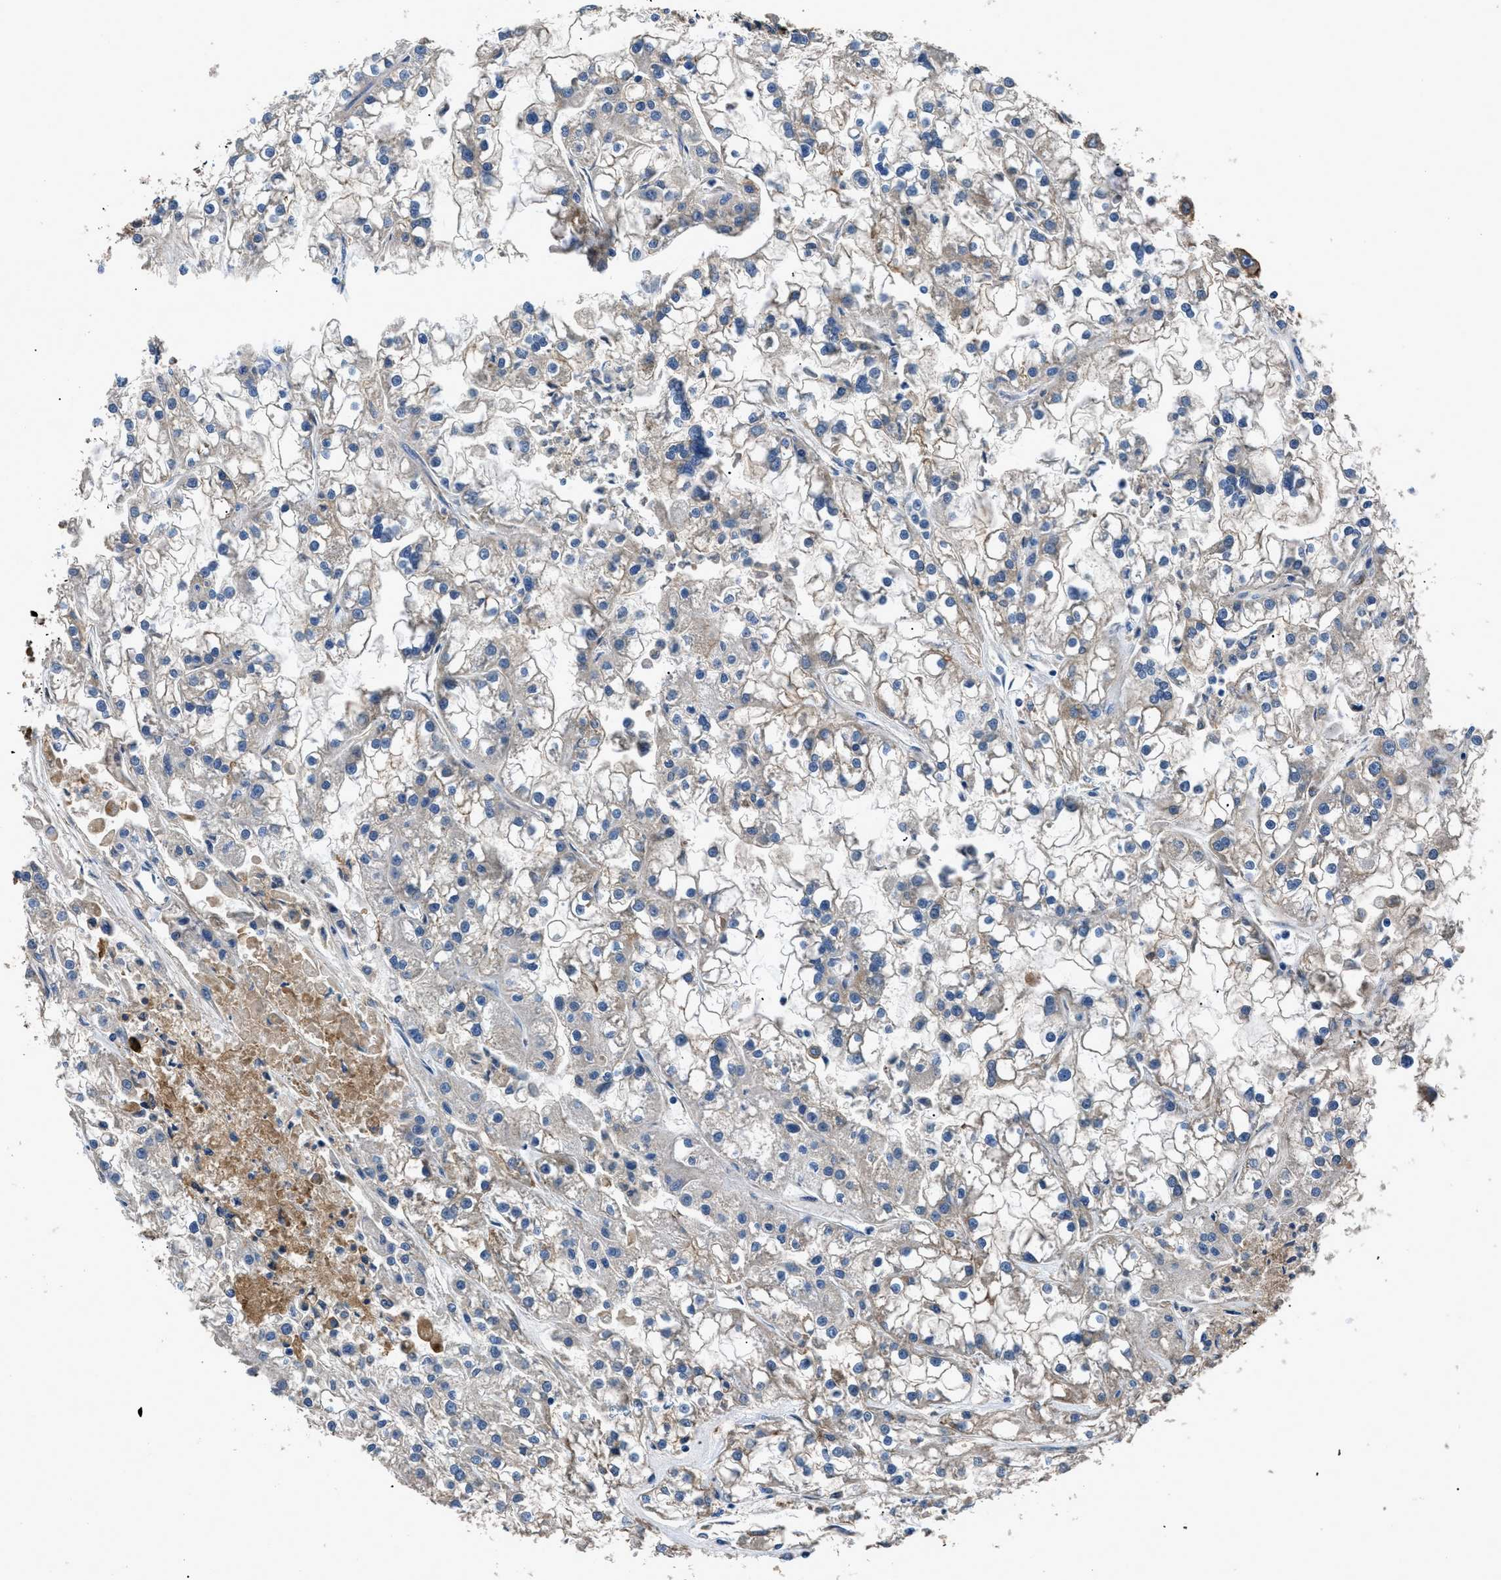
{"staining": {"intensity": "negative", "quantity": "none", "location": "none"}, "tissue": "renal cancer", "cell_type": "Tumor cells", "image_type": "cancer", "snomed": [{"axis": "morphology", "description": "Adenocarcinoma, NOS"}, {"axis": "topography", "description": "Kidney"}], "caption": "This is an immunohistochemistry image of adenocarcinoma (renal). There is no expression in tumor cells.", "gene": "CD276", "patient": {"sex": "female", "age": 52}}